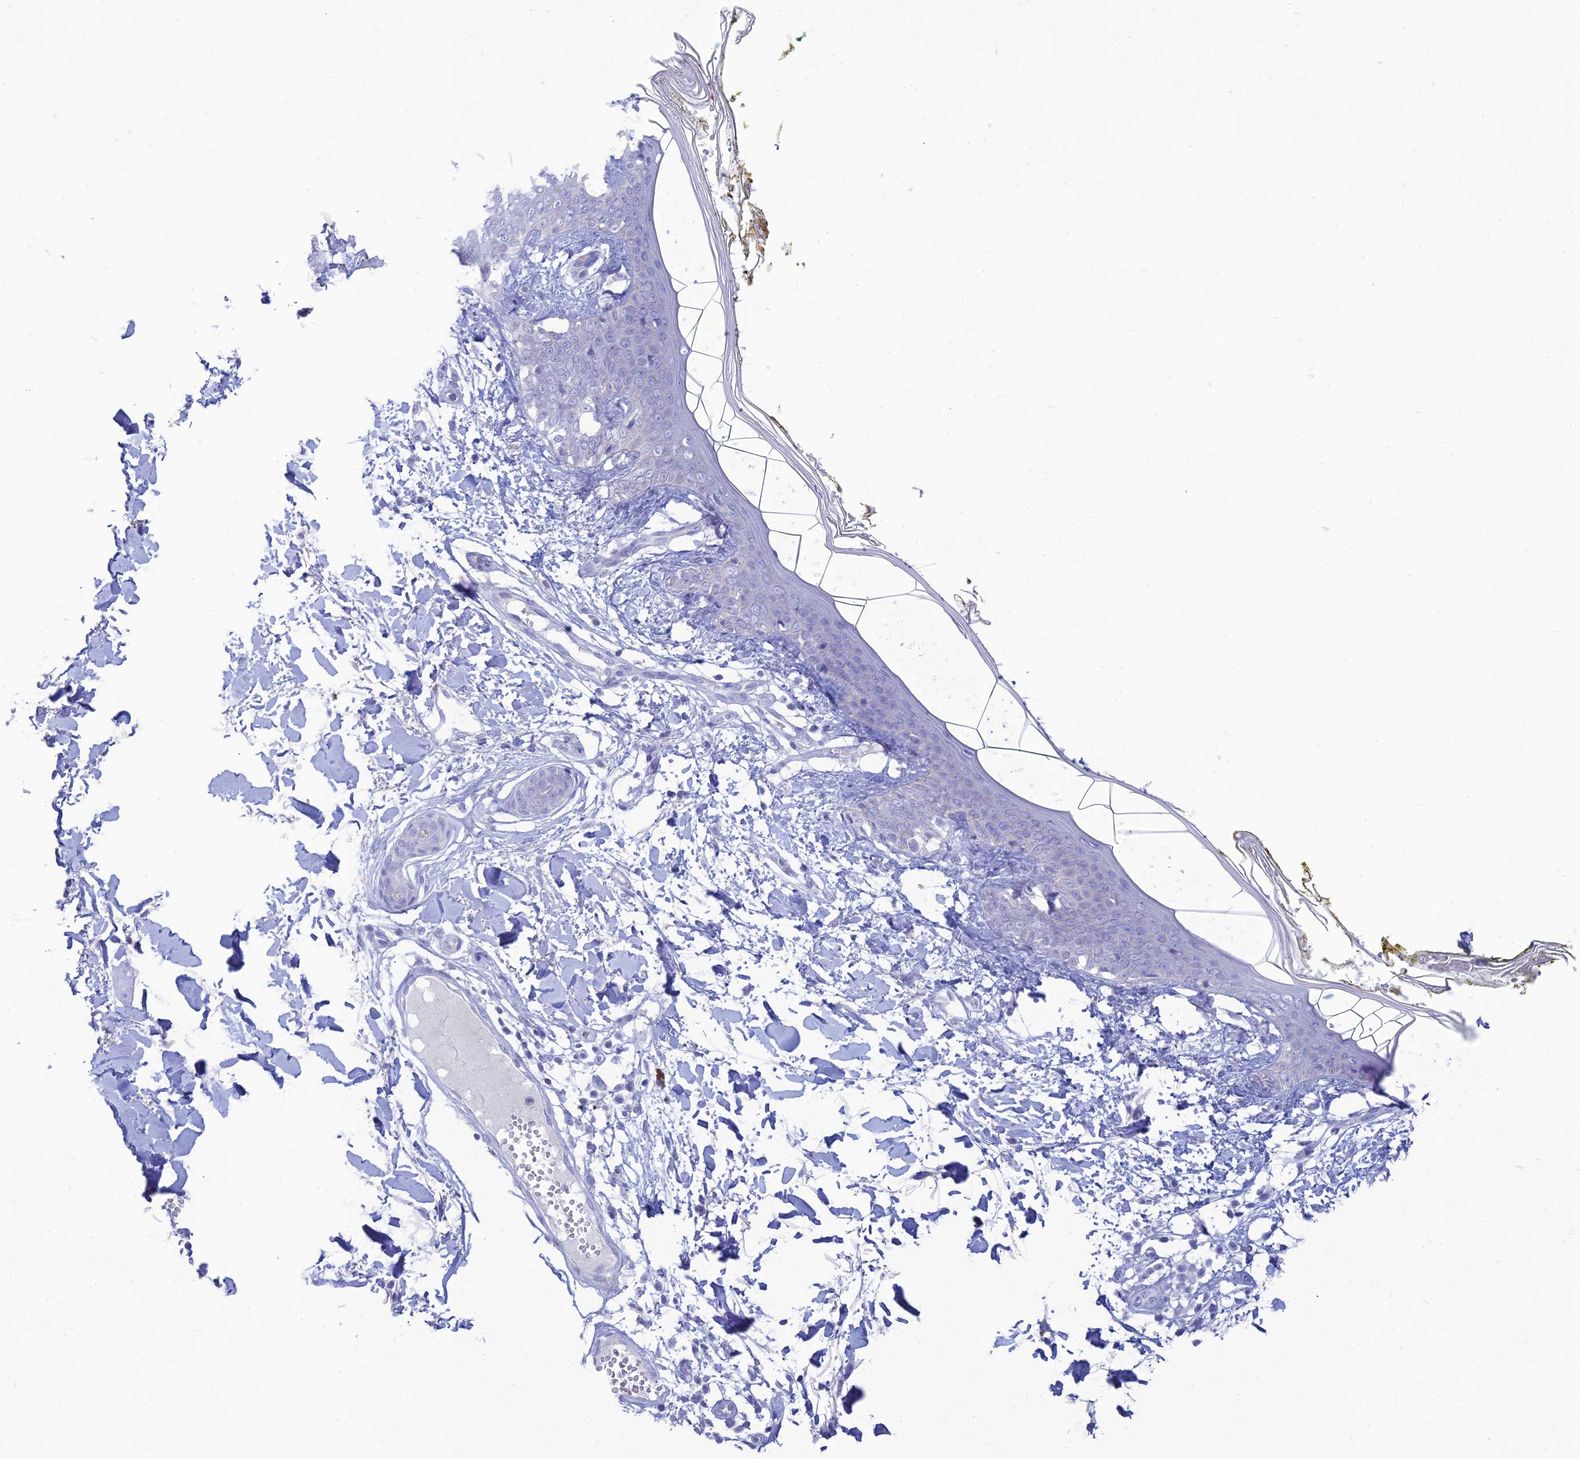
{"staining": {"intensity": "negative", "quantity": "none", "location": "none"}, "tissue": "skin", "cell_type": "Fibroblasts", "image_type": "normal", "snomed": [{"axis": "morphology", "description": "Normal tissue, NOS"}, {"axis": "topography", "description": "Skin"}], "caption": "A high-resolution histopathology image shows IHC staining of normal skin, which exhibits no significant positivity in fibroblasts.", "gene": "MAL2", "patient": {"sex": "female", "age": 34}}